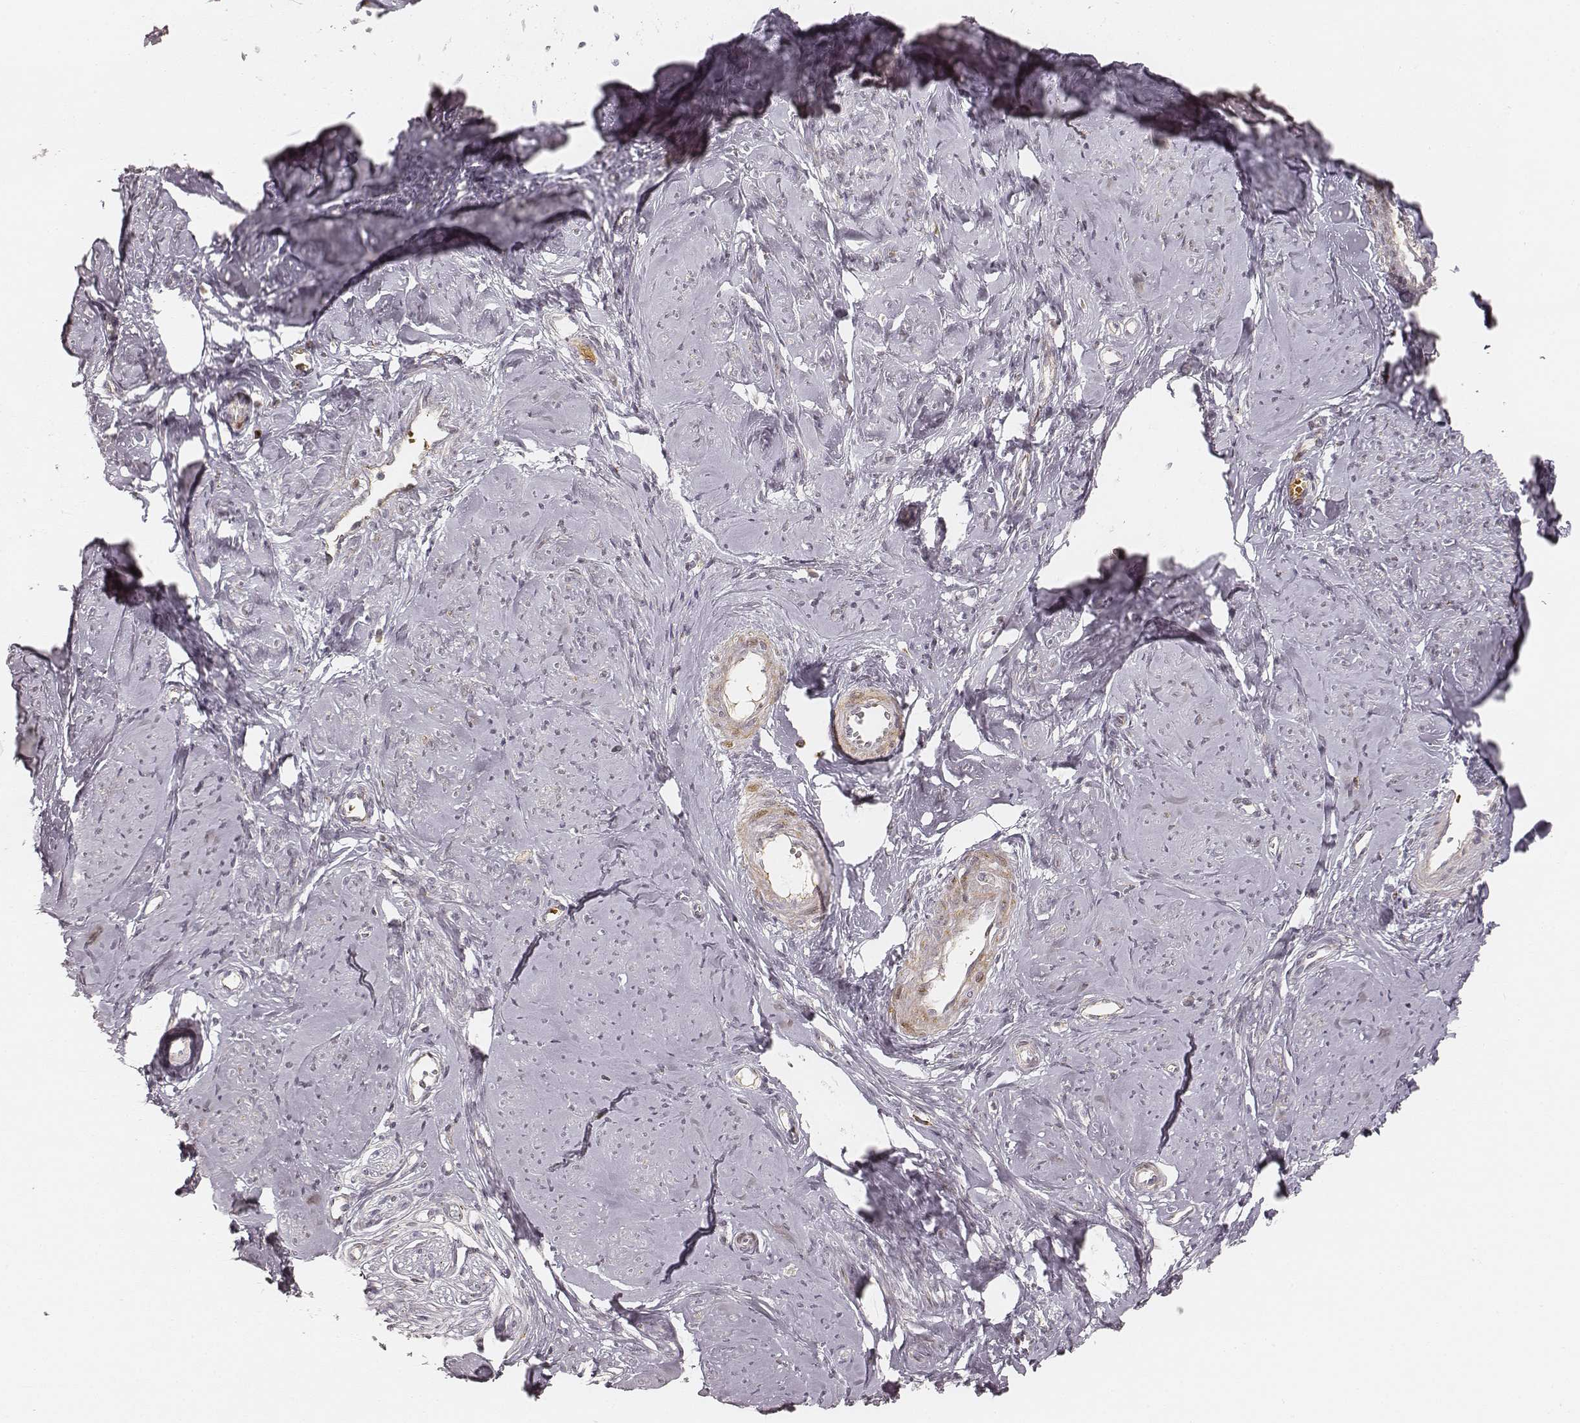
{"staining": {"intensity": "weak", "quantity": "<25%", "location": "cytoplasmic/membranous"}, "tissue": "smooth muscle", "cell_type": "Smooth muscle cells", "image_type": "normal", "snomed": [{"axis": "morphology", "description": "Normal tissue, NOS"}, {"axis": "topography", "description": "Smooth muscle"}], "caption": "An immunohistochemistry micrograph of unremarkable smooth muscle is shown. There is no staining in smooth muscle cells of smooth muscle. (DAB (3,3'-diaminobenzidine) IHC visualized using brightfield microscopy, high magnification).", "gene": "GORASP2", "patient": {"sex": "female", "age": 48}}